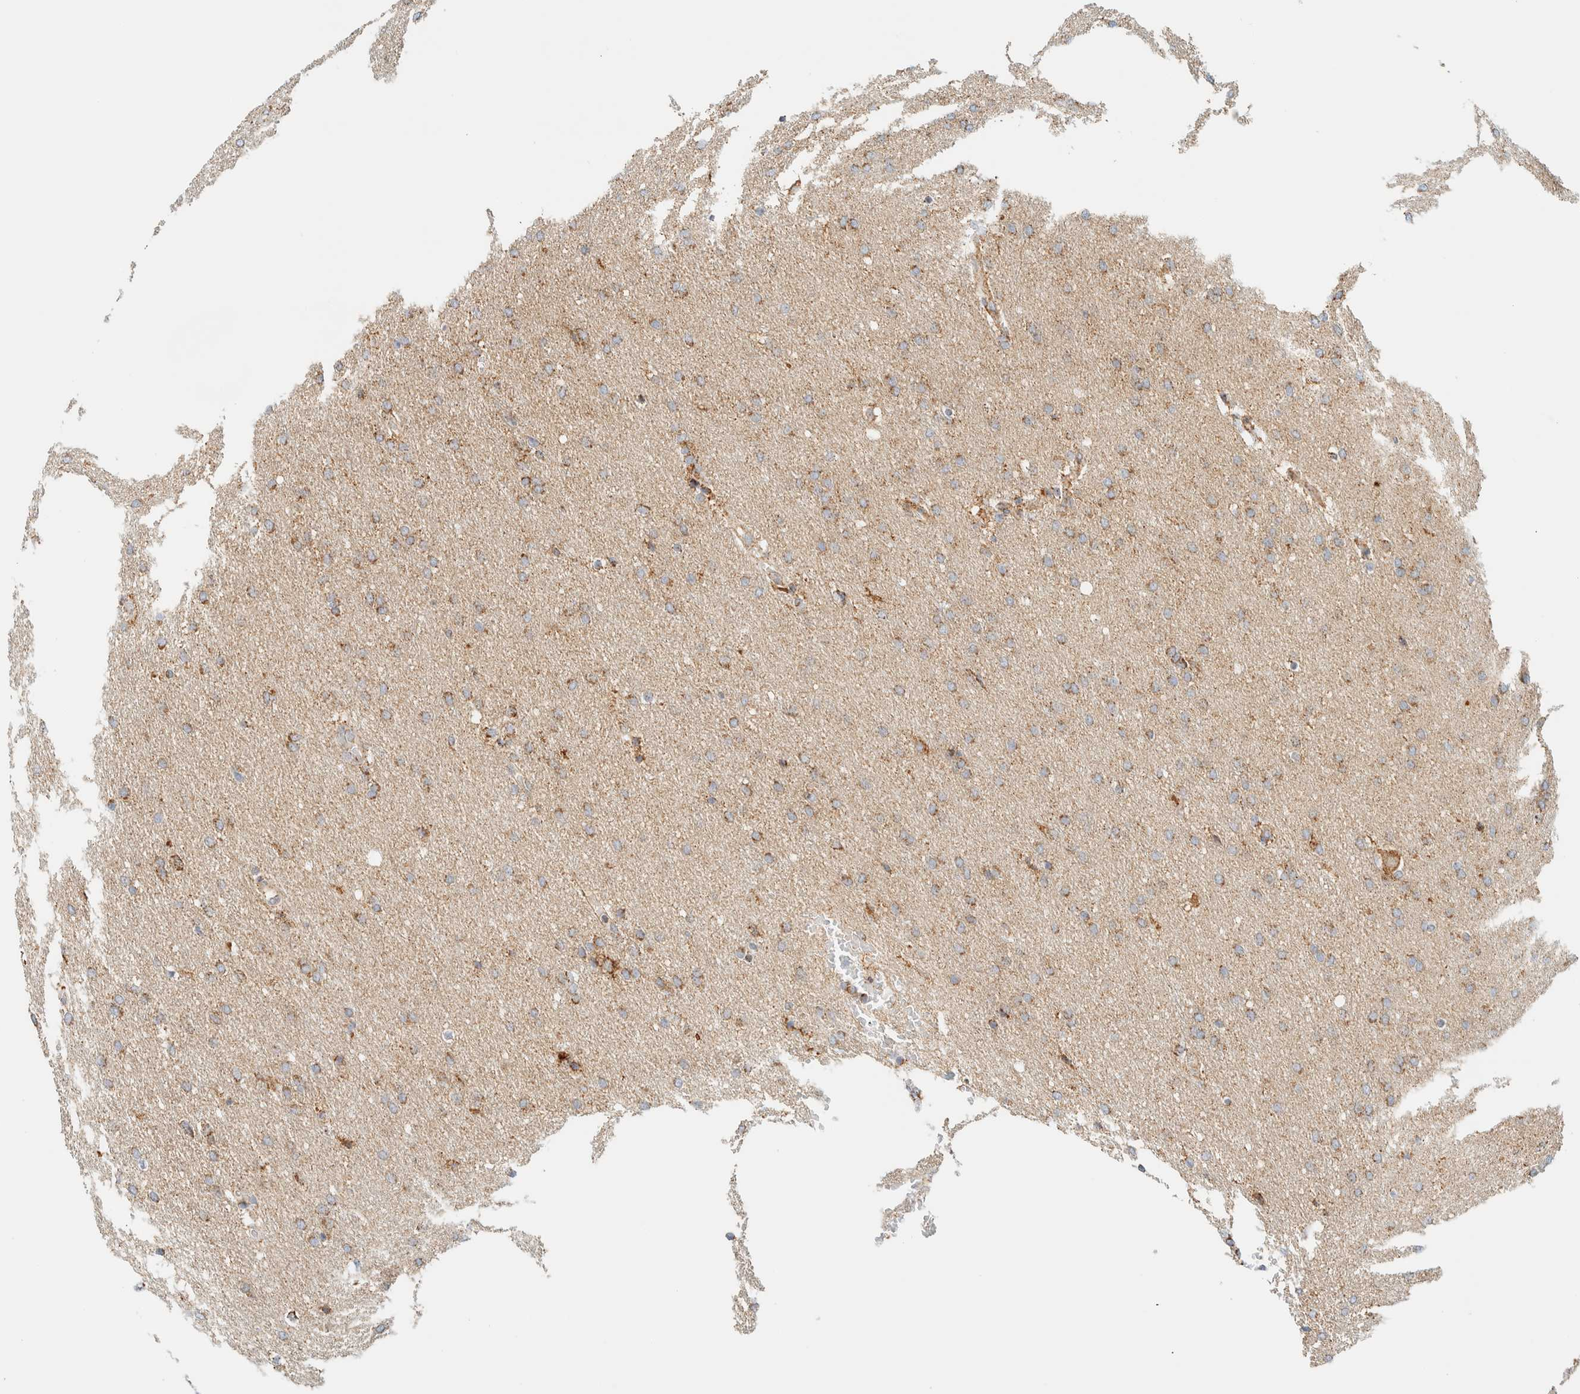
{"staining": {"intensity": "moderate", "quantity": ">75%", "location": "cytoplasmic/membranous"}, "tissue": "glioma", "cell_type": "Tumor cells", "image_type": "cancer", "snomed": [{"axis": "morphology", "description": "Glioma, malignant, Low grade"}, {"axis": "topography", "description": "Brain"}], "caption": "Brown immunohistochemical staining in malignant low-grade glioma displays moderate cytoplasmic/membranous staining in approximately >75% of tumor cells.", "gene": "KIFAP3", "patient": {"sex": "female", "age": 37}}